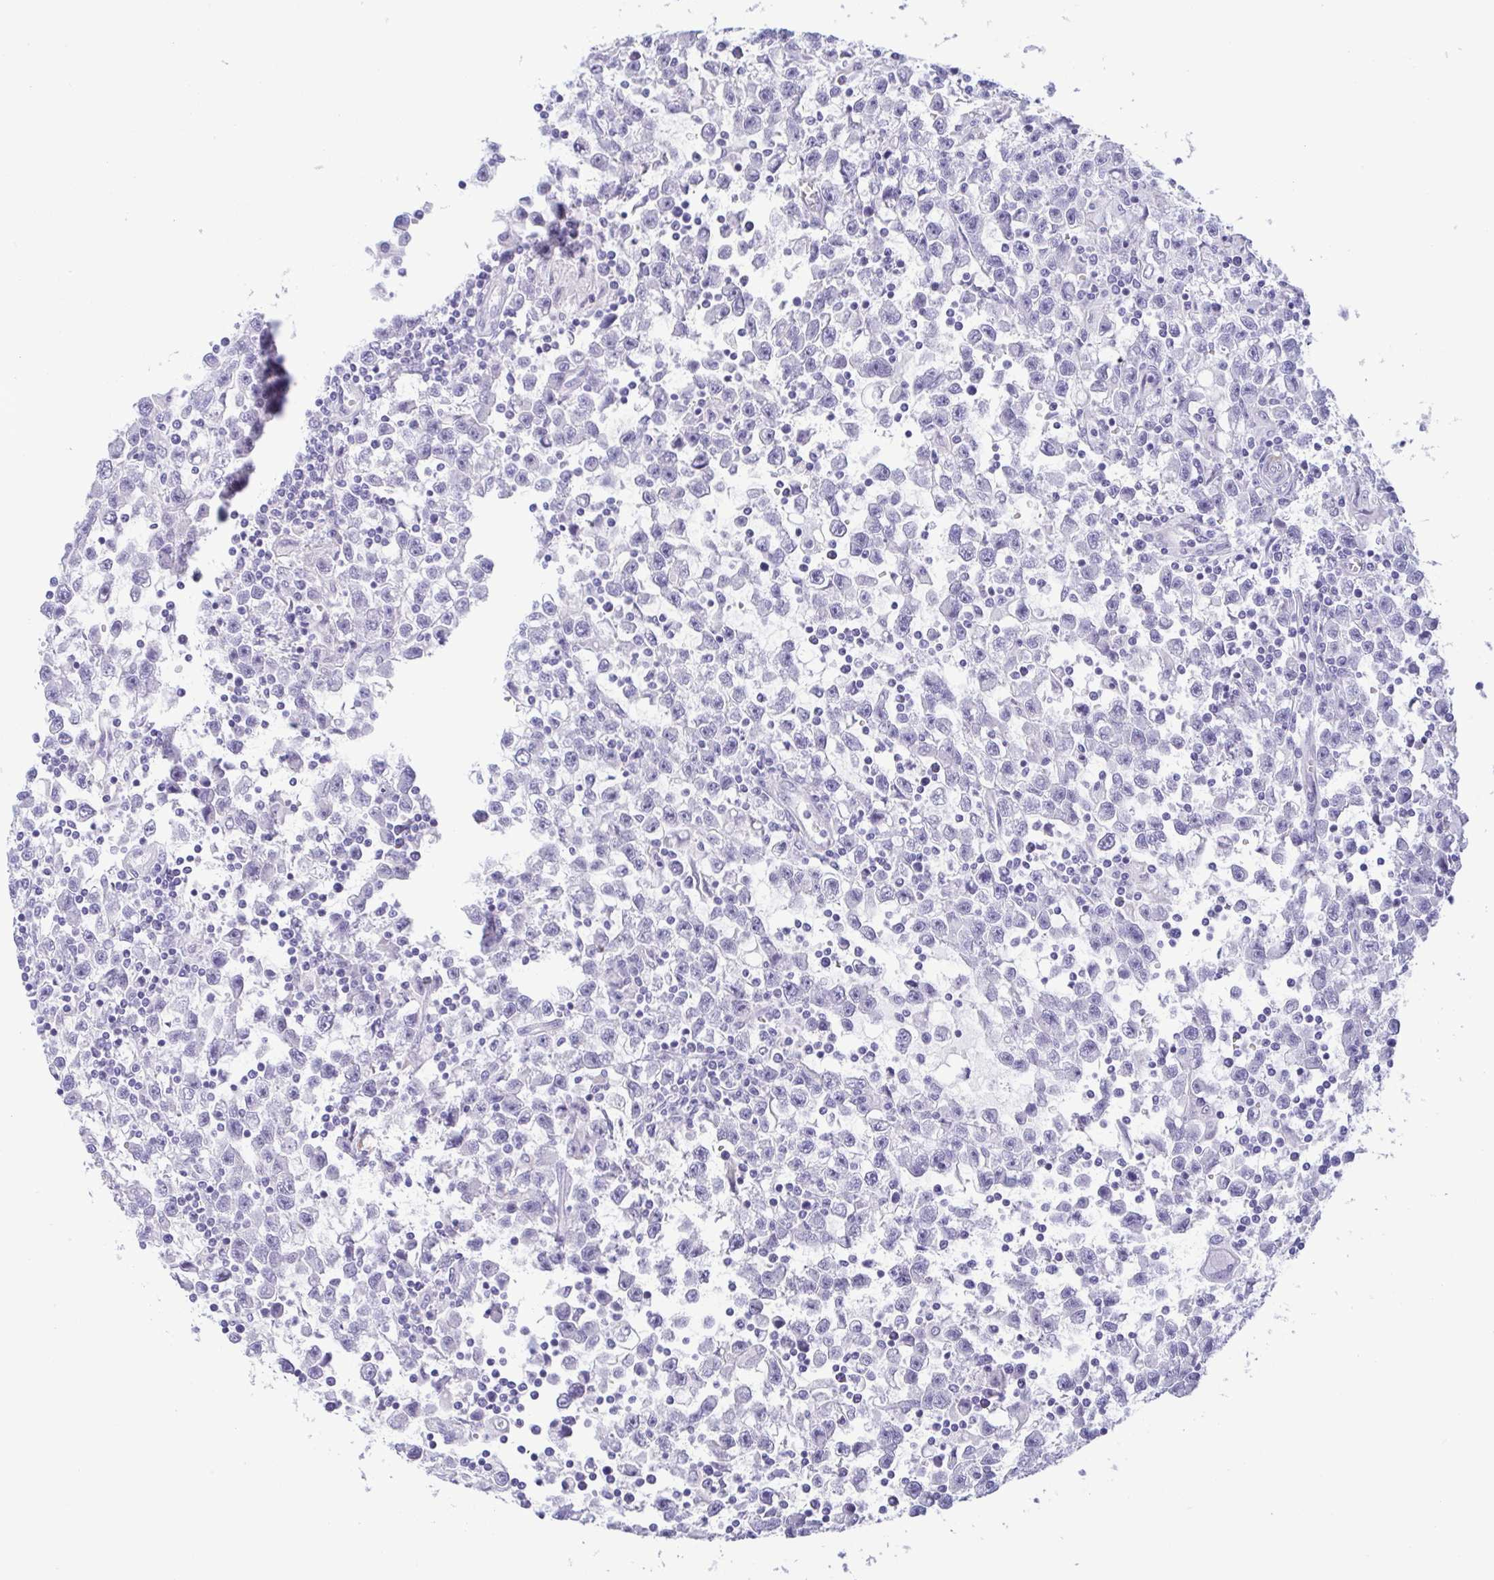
{"staining": {"intensity": "negative", "quantity": "none", "location": "none"}, "tissue": "testis cancer", "cell_type": "Tumor cells", "image_type": "cancer", "snomed": [{"axis": "morphology", "description": "Seminoma, NOS"}, {"axis": "topography", "description": "Testis"}], "caption": "DAB (3,3'-diaminobenzidine) immunohistochemical staining of testis cancer shows no significant expression in tumor cells. (DAB (3,3'-diaminobenzidine) immunohistochemistry (IHC) with hematoxylin counter stain).", "gene": "MYL7", "patient": {"sex": "male", "age": 31}}